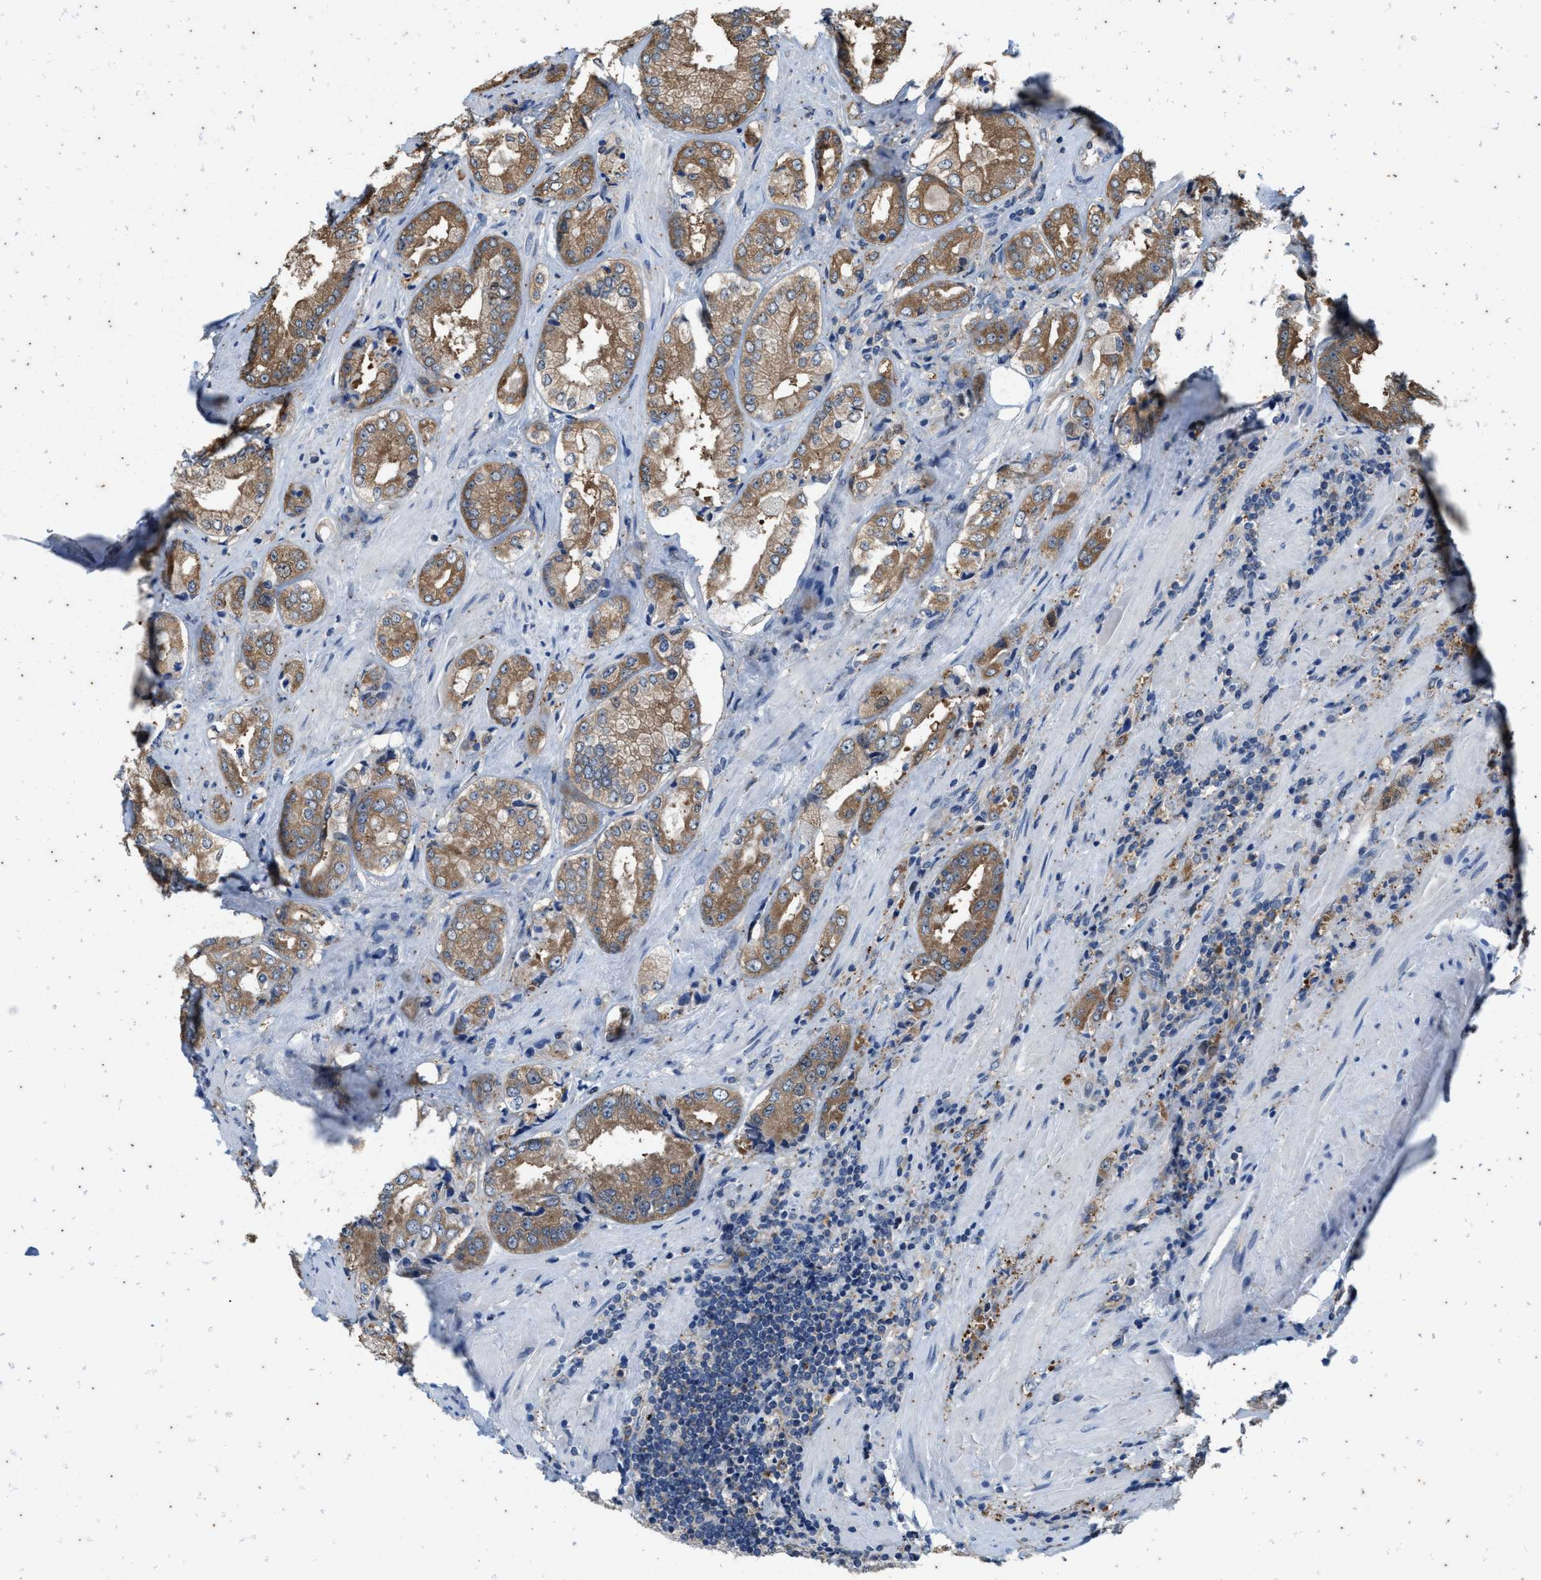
{"staining": {"intensity": "moderate", "quantity": ">75%", "location": "cytoplasmic/membranous"}, "tissue": "prostate cancer", "cell_type": "Tumor cells", "image_type": "cancer", "snomed": [{"axis": "morphology", "description": "Adenocarcinoma, High grade"}, {"axis": "topography", "description": "Prostate"}], "caption": "DAB immunohistochemical staining of adenocarcinoma (high-grade) (prostate) shows moderate cytoplasmic/membranous protein positivity in approximately >75% of tumor cells. The protein of interest is shown in brown color, while the nuclei are stained blue.", "gene": "COX19", "patient": {"sex": "male", "age": 61}}